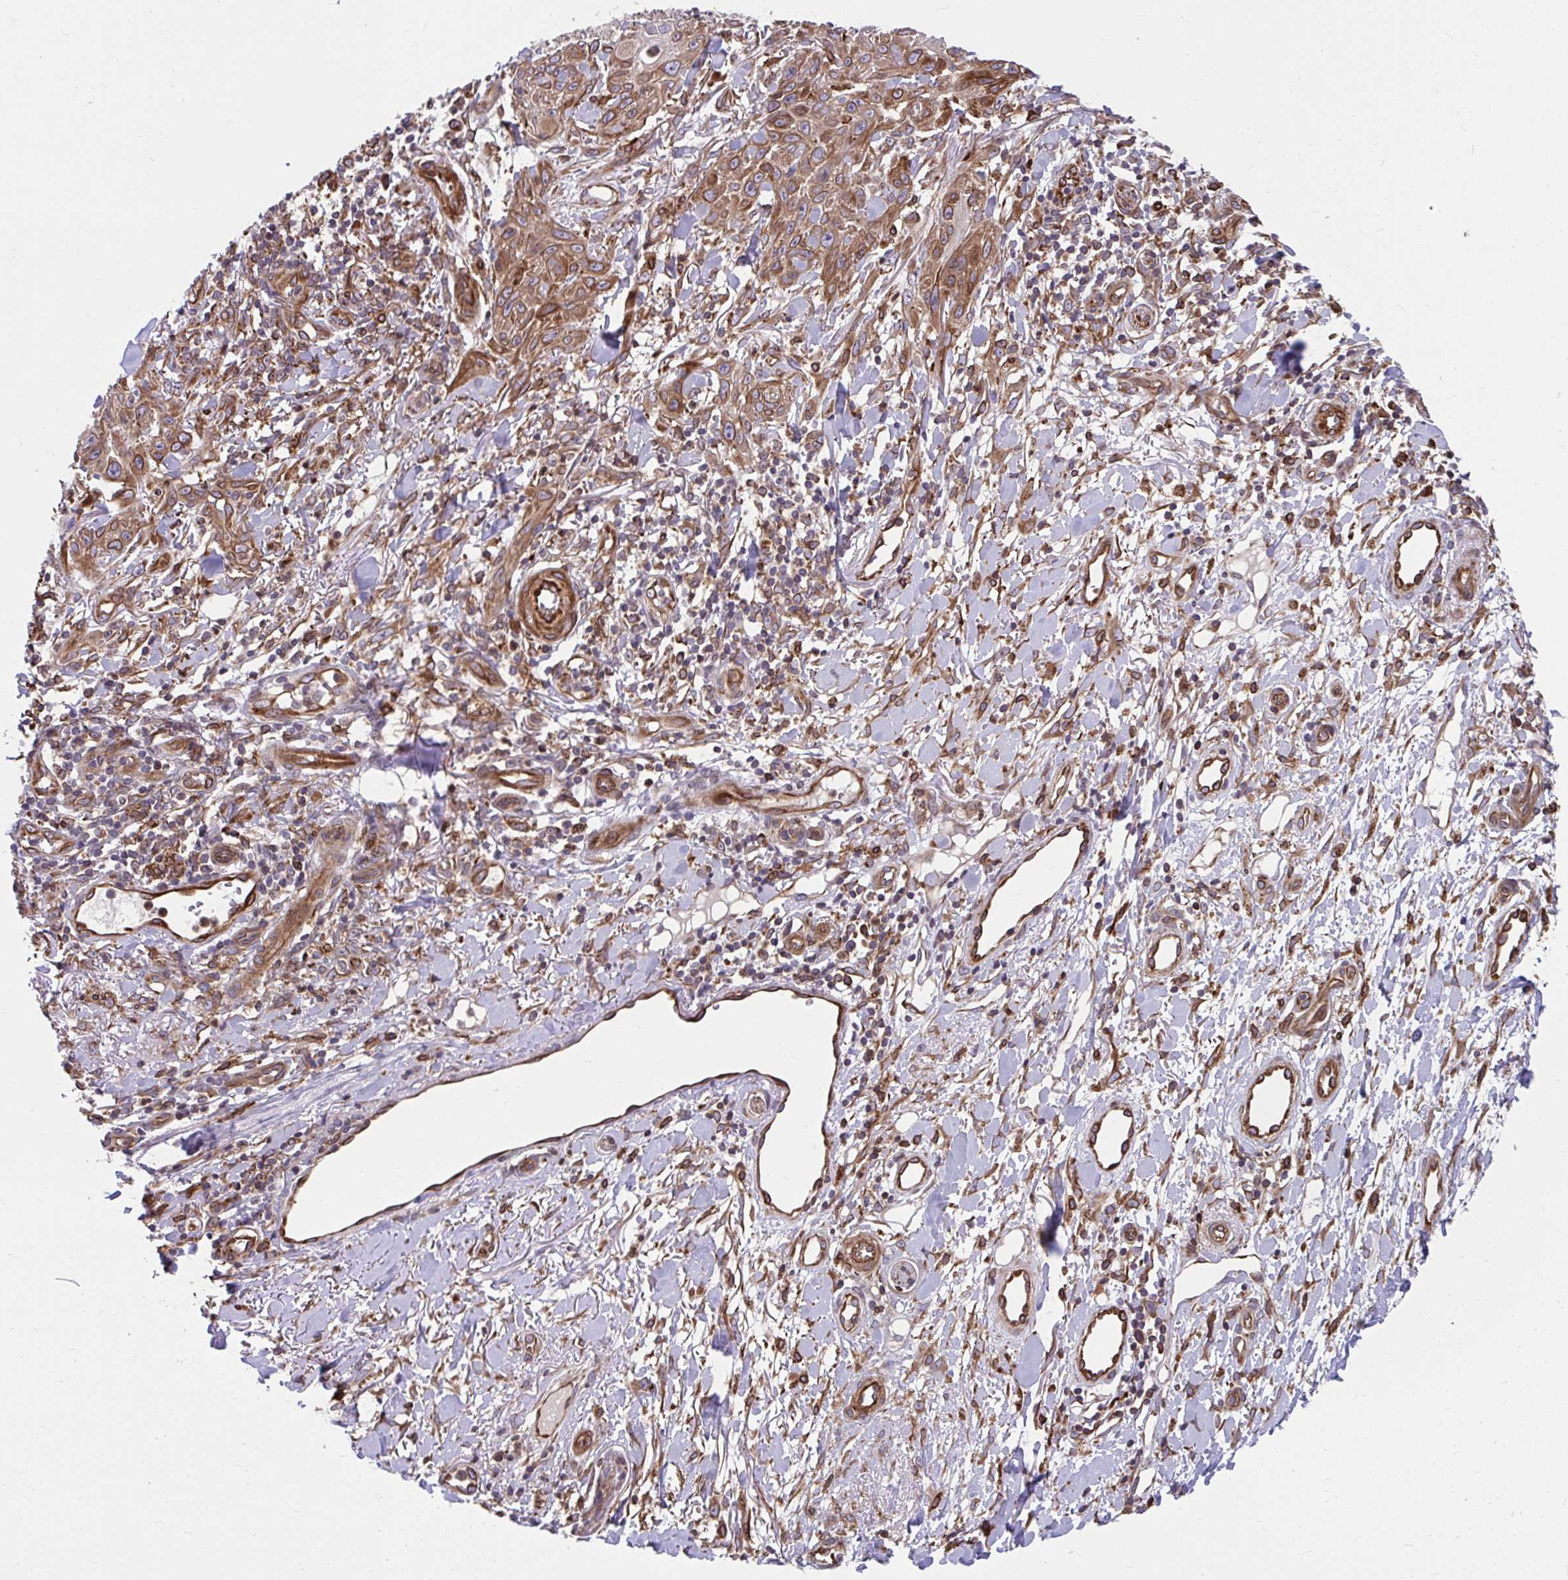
{"staining": {"intensity": "moderate", "quantity": ">75%", "location": "cytoplasmic/membranous"}, "tissue": "skin cancer", "cell_type": "Tumor cells", "image_type": "cancer", "snomed": [{"axis": "morphology", "description": "Squamous cell carcinoma, NOS"}, {"axis": "topography", "description": "Skin"}], "caption": "Moderate cytoplasmic/membranous expression is appreciated in approximately >75% of tumor cells in skin squamous cell carcinoma.", "gene": "STIM2", "patient": {"sex": "male", "age": 86}}